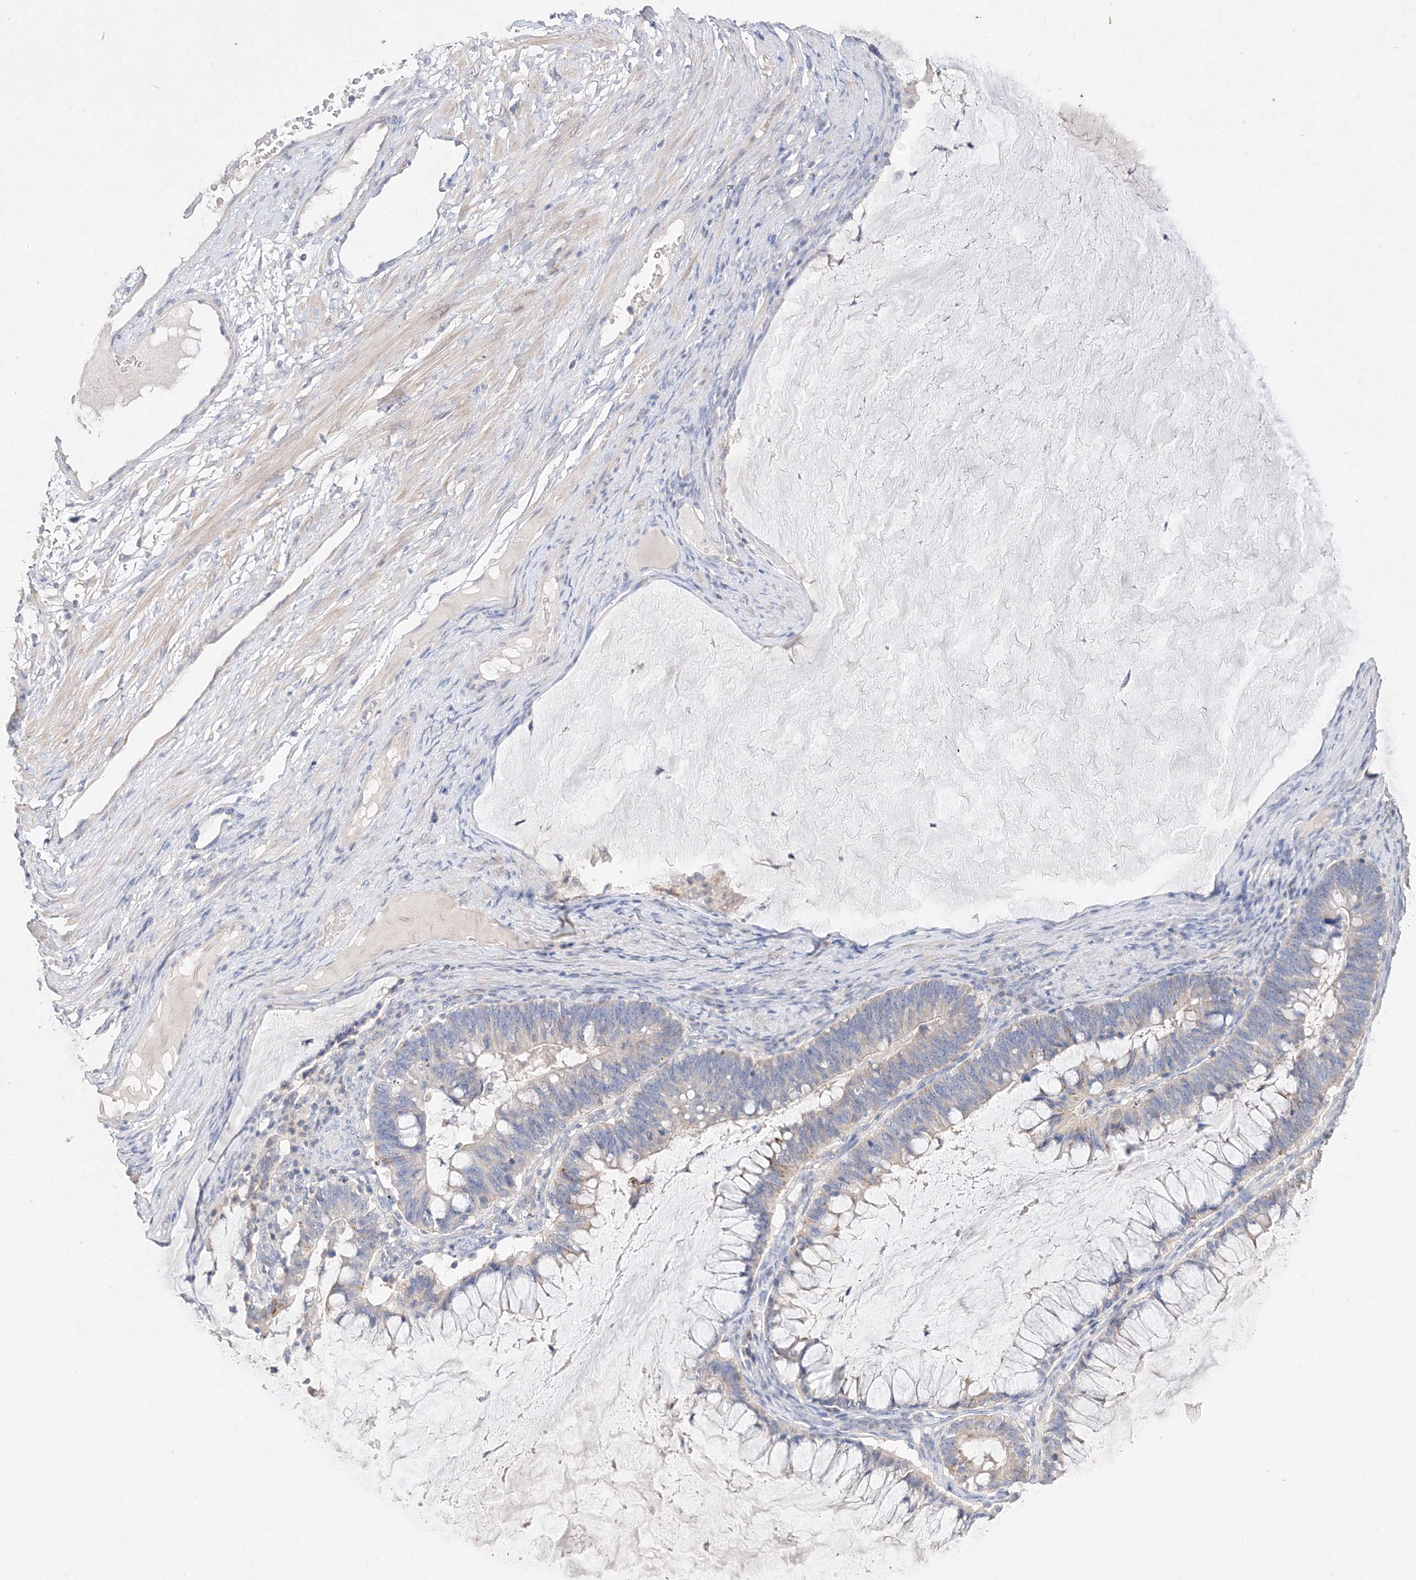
{"staining": {"intensity": "negative", "quantity": "none", "location": "none"}, "tissue": "ovarian cancer", "cell_type": "Tumor cells", "image_type": "cancer", "snomed": [{"axis": "morphology", "description": "Cystadenocarcinoma, mucinous, NOS"}, {"axis": "topography", "description": "Ovary"}], "caption": "A high-resolution photomicrograph shows immunohistochemistry staining of ovarian cancer (mucinous cystadenocarcinoma), which displays no significant expression in tumor cells. (Stains: DAB immunohistochemistry with hematoxylin counter stain, Microscopy: brightfield microscopy at high magnification).", "gene": "GLS", "patient": {"sex": "female", "age": 61}}